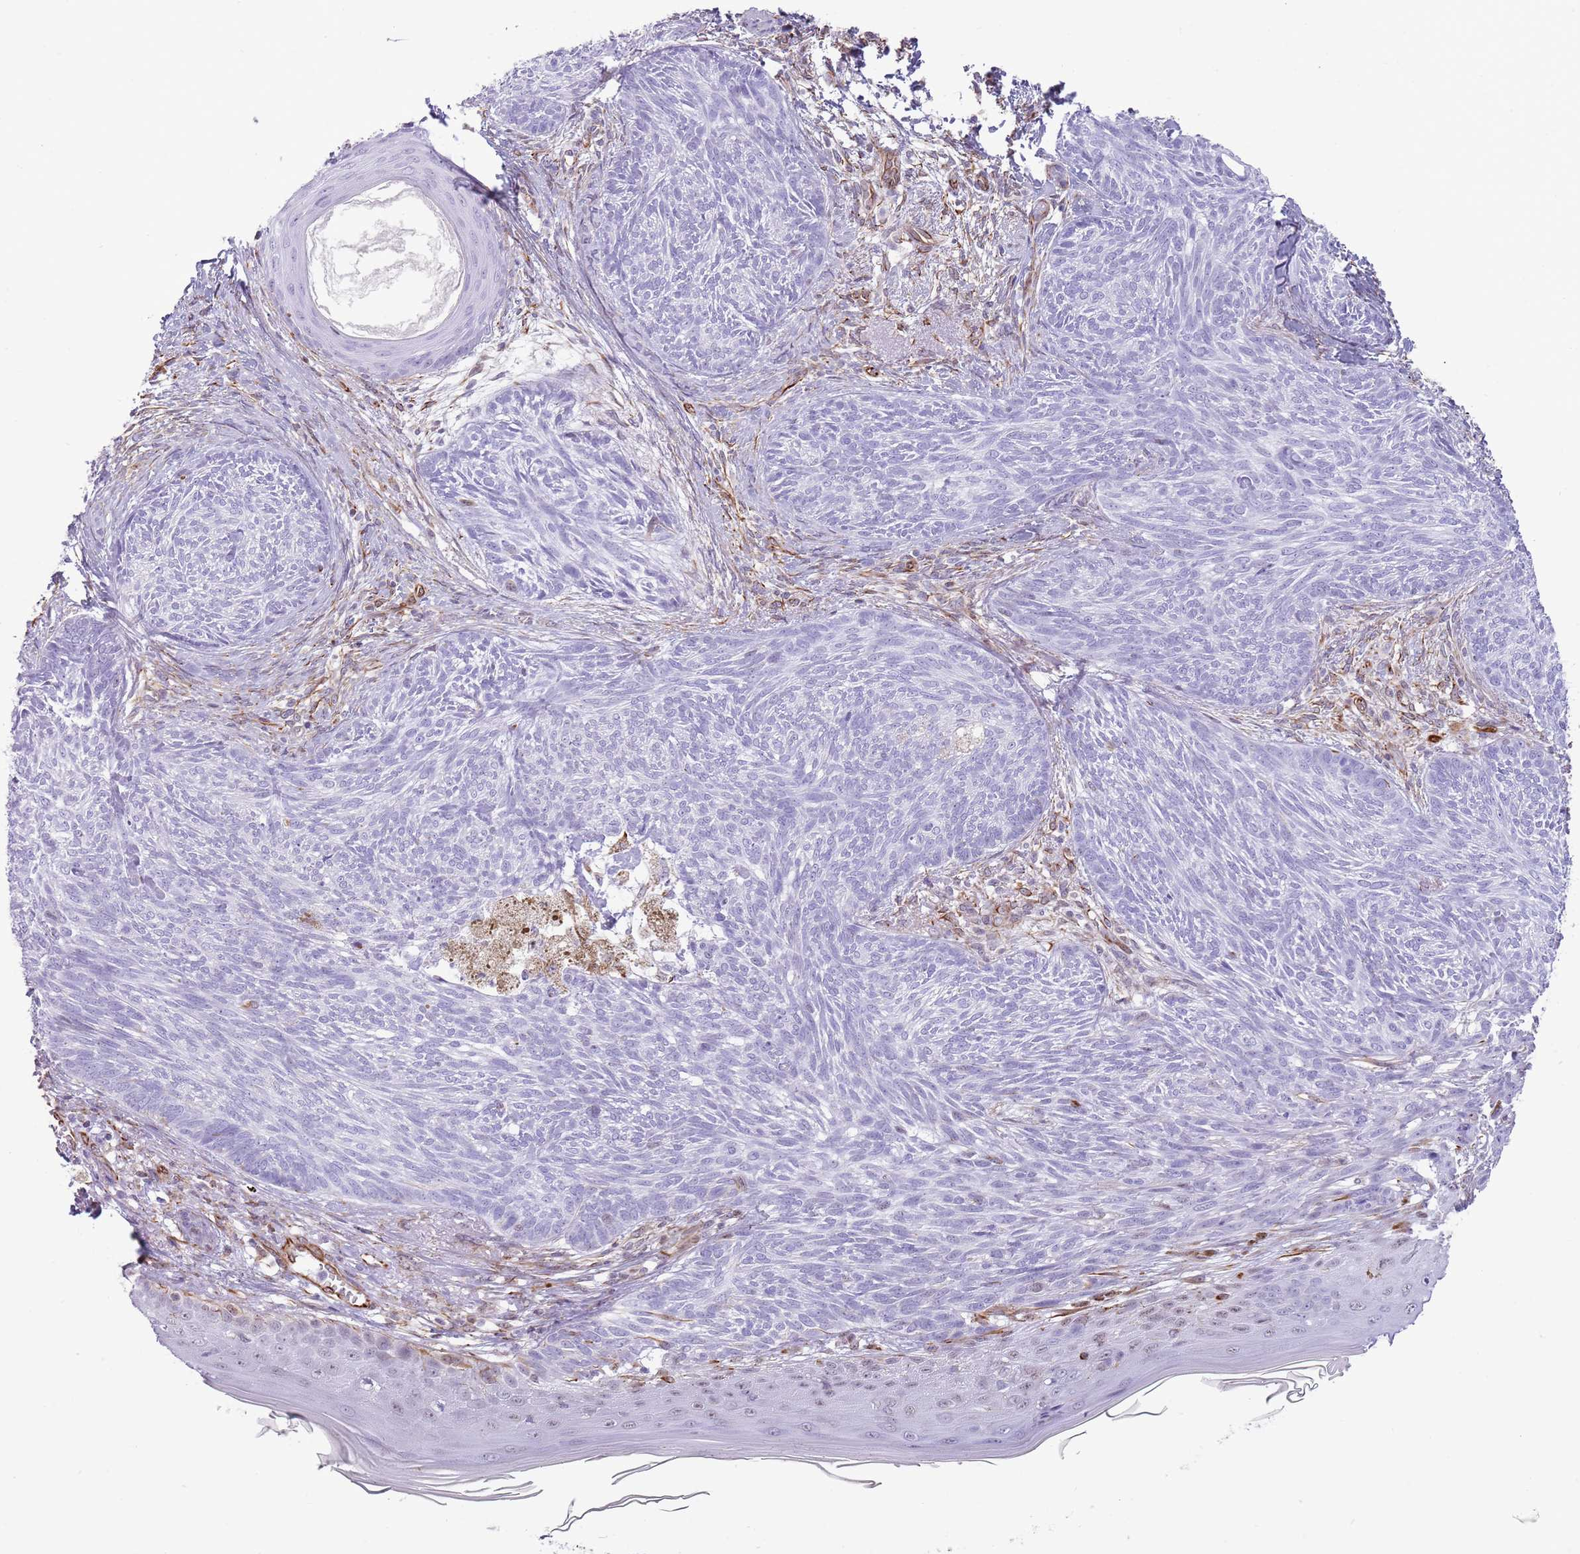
{"staining": {"intensity": "negative", "quantity": "none", "location": "none"}, "tissue": "skin cancer", "cell_type": "Tumor cells", "image_type": "cancer", "snomed": [{"axis": "morphology", "description": "Basal cell carcinoma"}, {"axis": "topography", "description": "Skin"}], "caption": "Immunohistochemistry of human basal cell carcinoma (skin) reveals no expression in tumor cells.", "gene": "NBPF3", "patient": {"sex": "male", "age": 73}}